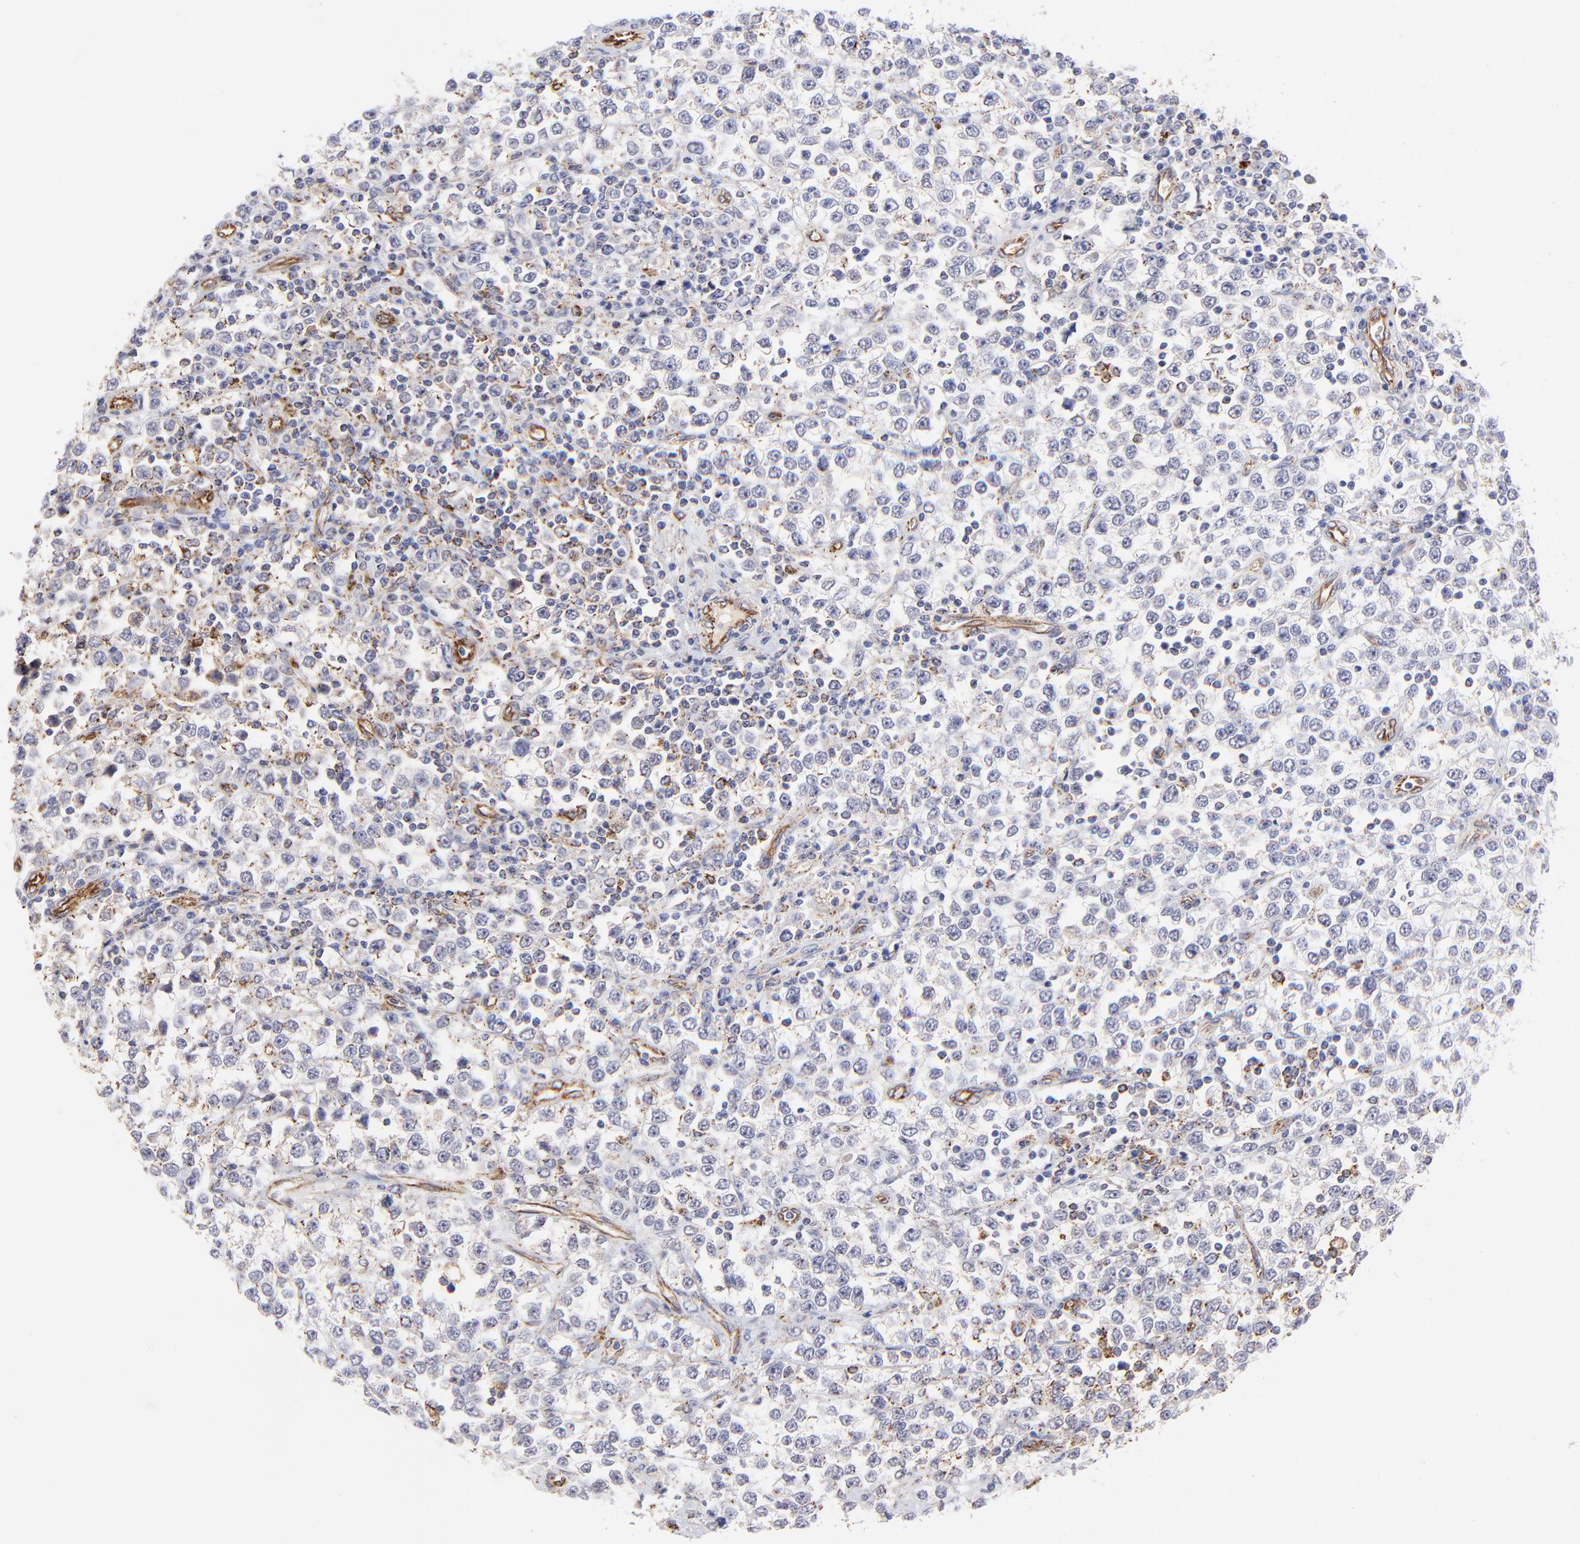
{"staining": {"intensity": "weak", "quantity": ">75%", "location": "cytoplasmic/membranous"}, "tissue": "testis cancer", "cell_type": "Tumor cells", "image_type": "cancer", "snomed": [{"axis": "morphology", "description": "Seminoma, NOS"}, {"axis": "topography", "description": "Testis"}], "caption": "DAB (3,3'-diaminobenzidine) immunohistochemical staining of testis cancer (seminoma) shows weak cytoplasmic/membranous protein positivity in approximately >75% of tumor cells. (DAB (3,3'-diaminobenzidine) = brown stain, brightfield microscopy at high magnification).", "gene": "COX8C", "patient": {"sex": "male", "age": 25}}